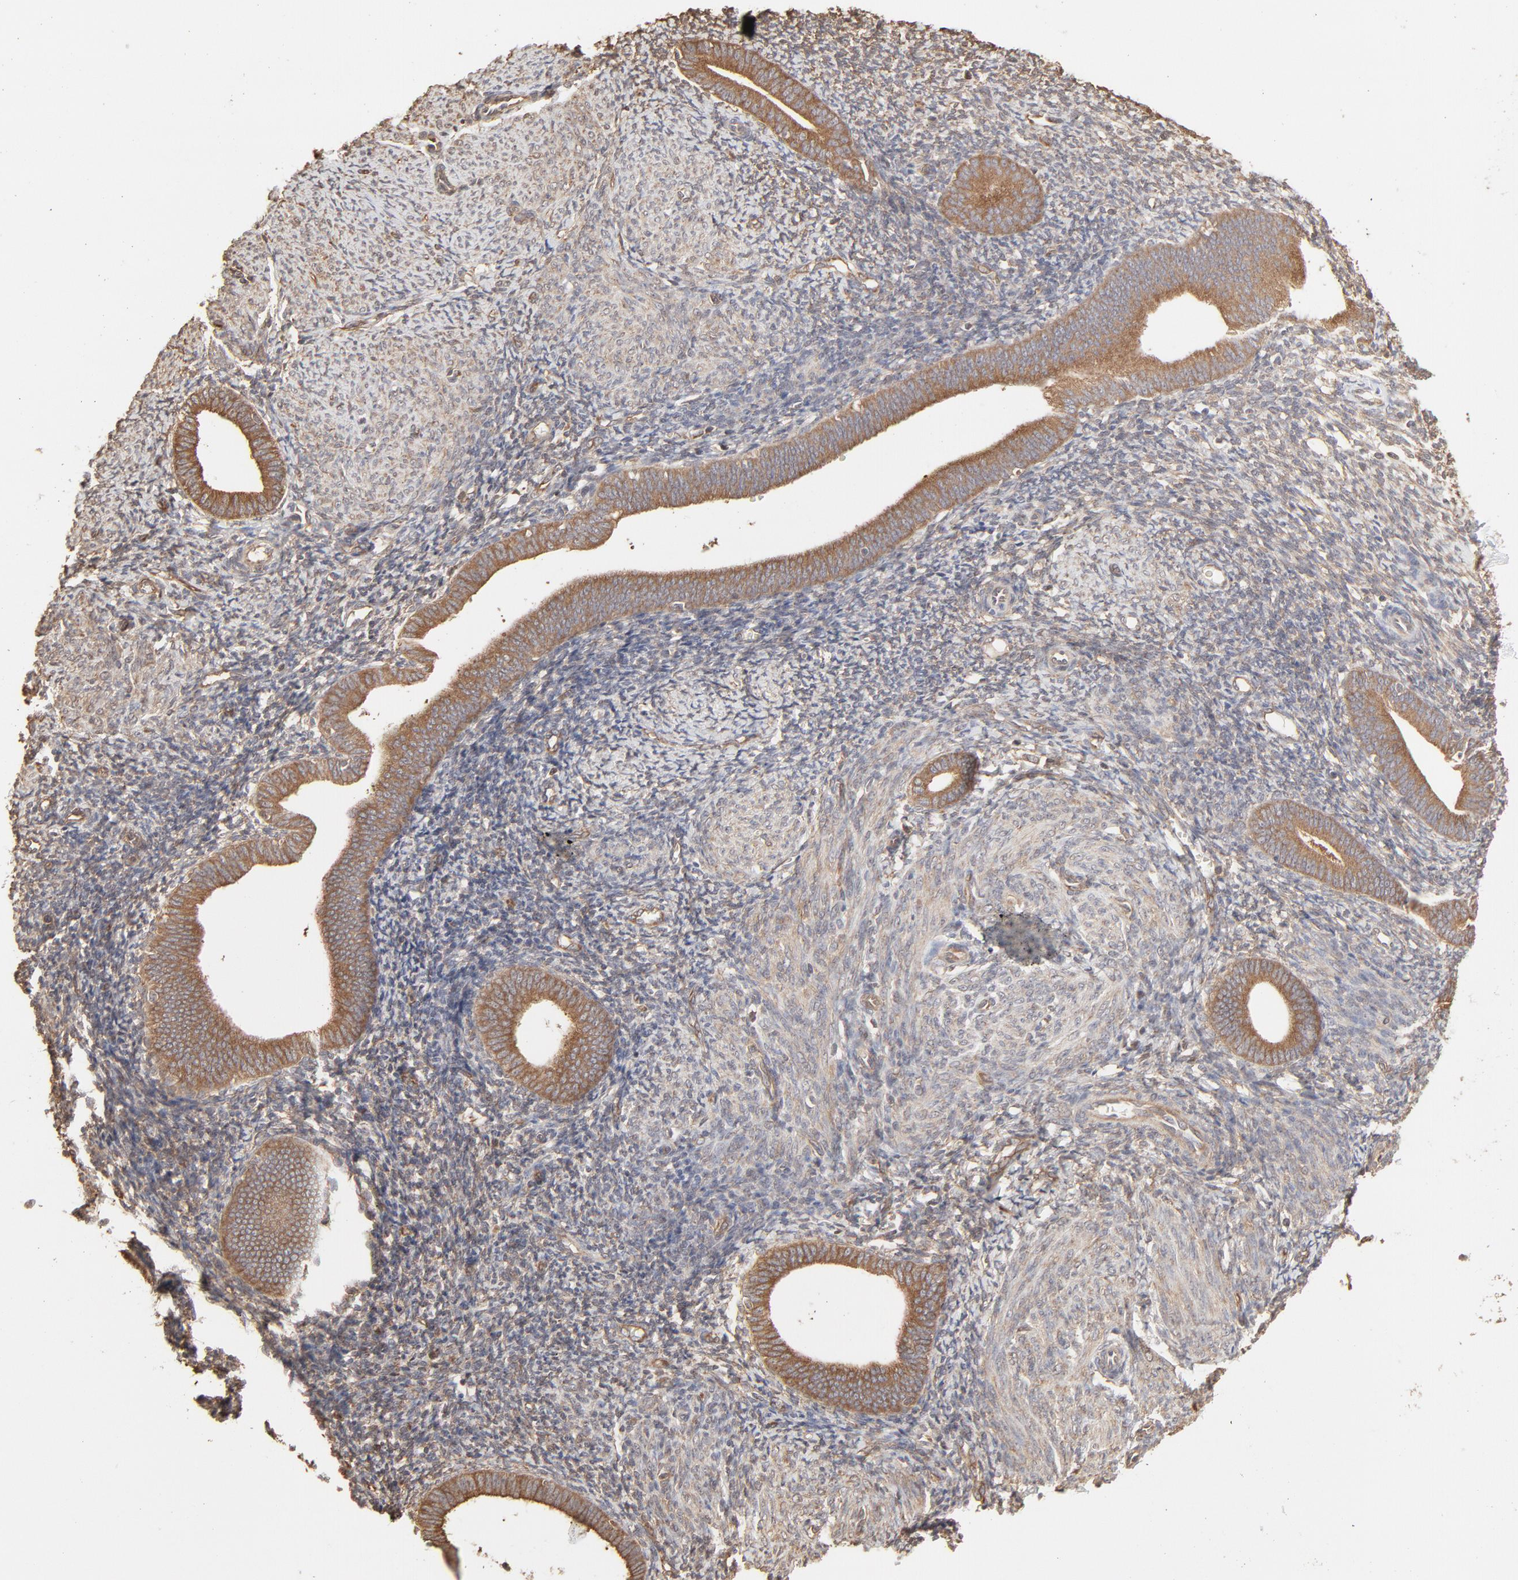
{"staining": {"intensity": "weak", "quantity": ">75%", "location": "cytoplasmic/membranous"}, "tissue": "endometrium", "cell_type": "Cells in endometrial stroma", "image_type": "normal", "snomed": [{"axis": "morphology", "description": "Normal tissue, NOS"}, {"axis": "topography", "description": "Endometrium"}], "caption": "Immunohistochemical staining of unremarkable human endometrium displays low levels of weak cytoplasmic/membranous expression in approximately >75% of cells in endometrial stroma. (DAB (3,3'-diaminobenzidine) IHC with brightfield microscopy, high magnification).", "gene": "PPP2CA", "patient": {"sex": "female", "age": 57}}